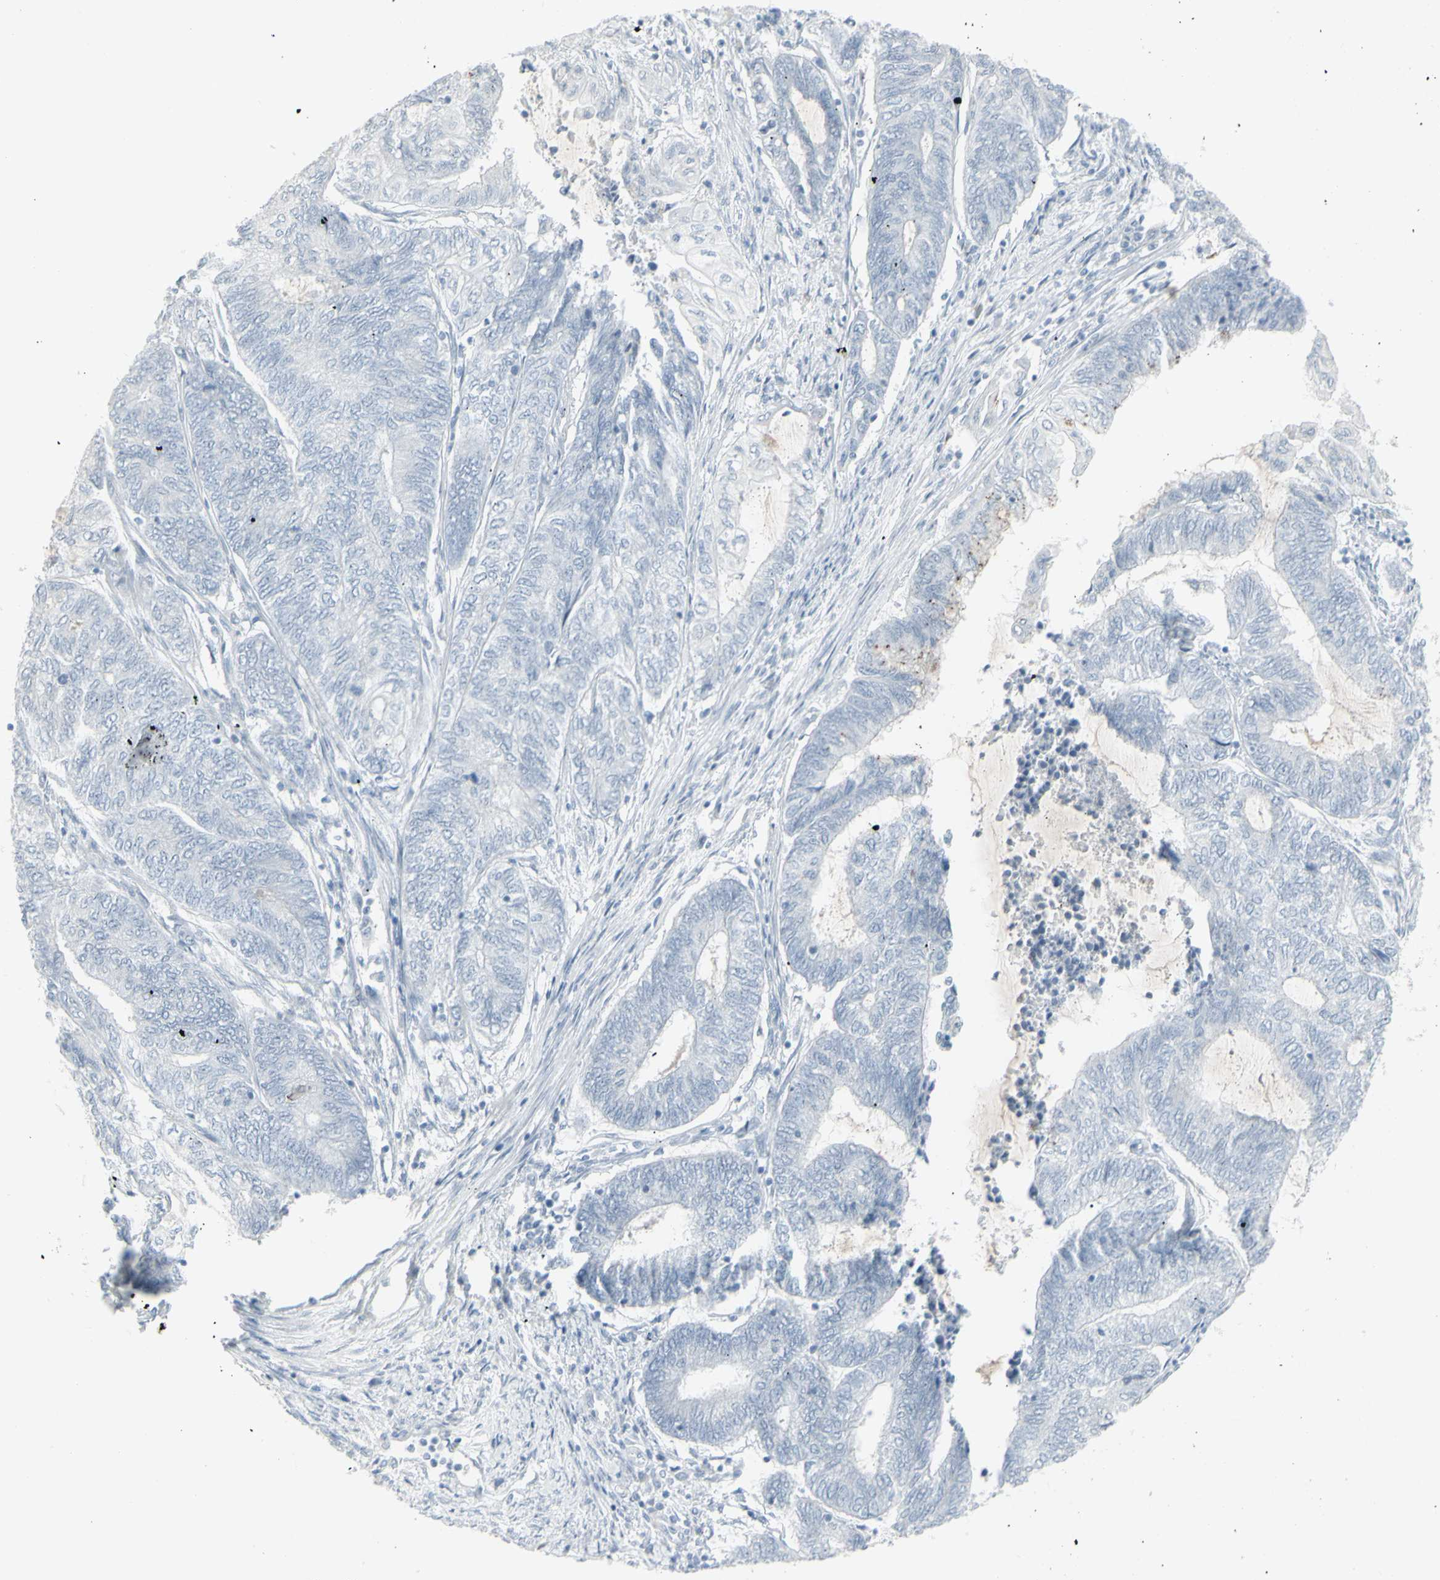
{"staining": {"intensity": "negative", "quantity": "none", "location": "none"}, "tissue": "endometrial cancer", "cell_type": "Tumor cells", "image_type": "cancer", "snomed": [{"axis": "morphology", "description": "Adenocarcinoma, NOS"}, {"axis": "topography", "description": "Uterus"}, {"axis": "topography", "description": "Endometrium"}], "caption": "This is an immunohistochemistry photomicrograph of human endometrial cancer (adenocarcinoma). There is no staining in tumor cells.", "gene": "YBX2", "patient": {"sex": "female", "age": 70}}